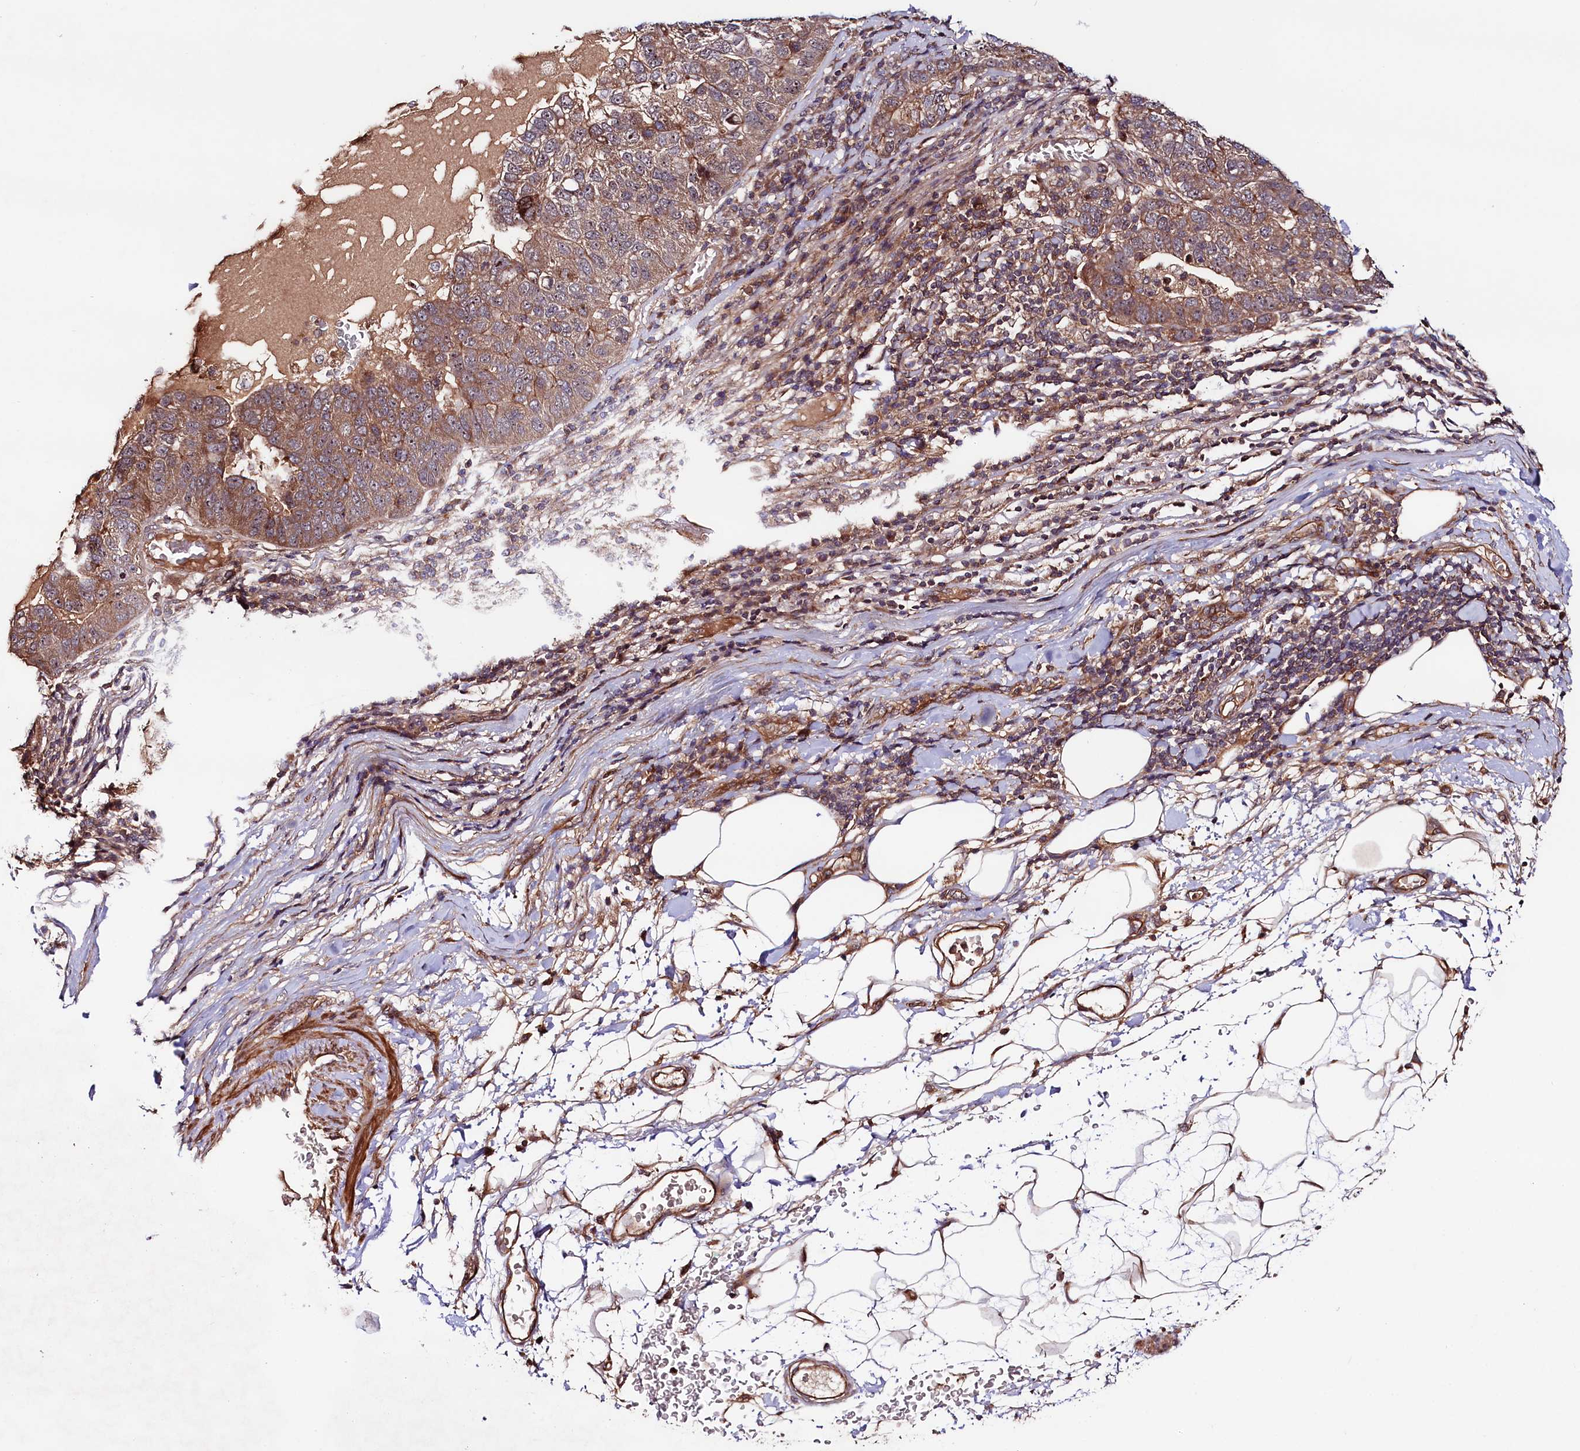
{"staining": {"intensity": "moderate", "quantity": ">75%", "location": "cytoplasmic/membranous"}, "tissue": "pancreatic cancer", "cell_type": "Tumor cells", "image_type": "cancer", "snomed": [{"axis": "morphology", "description": "Adenocarcinoma, NOS"}, {"axis": "topography", "description": "Pancreas"}], "caption": "Immunohistochemistry photomicrograph of human pancreatic adenocarcinoma stained for a protein (brown), which shows medium levels of moderate cytoplasmic/membranous positivity in approximately >75% of tumor cells.", "gene": "NEDD1", "patient": {"sex": "female", "age": 61}}